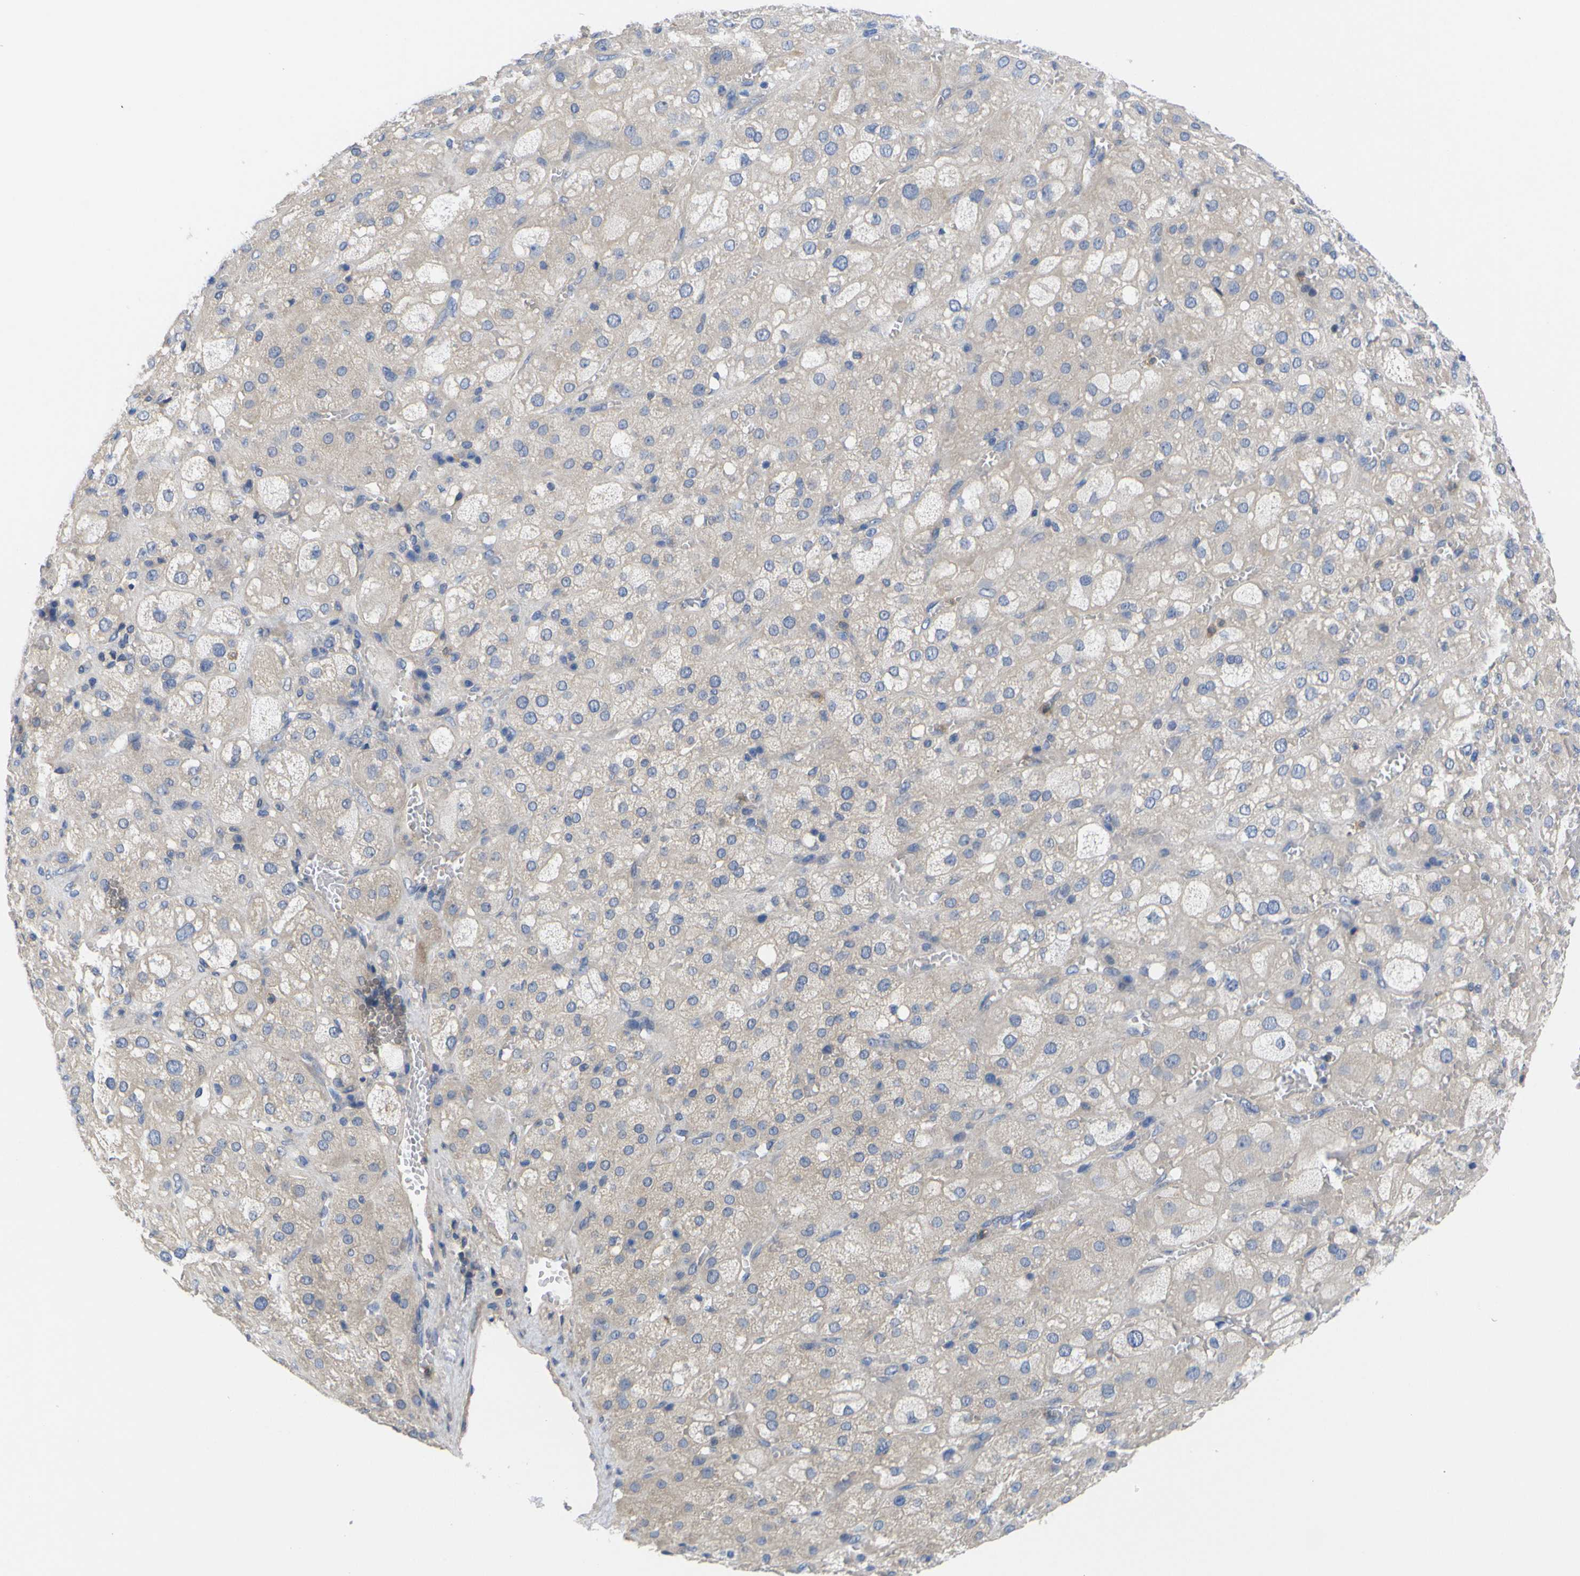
{"staining": {"intensity": "weak", "quantity": "25%-75%", "location": "cytoplasmic/membranous"}, "tissue": "adrenal gland", "cell_type": "Glandular cells", "image_type": "normal", "snomed": [{"axis": "morphology", "description": "Normal tissue, NOS"}, {"axis": "topography", "description": "Adrenal gland"}], "caption": "Benign adrenal gland shows weak cytoplasmic/membranous expression in approximately 25%-75% of glandular cells.", "gene": "USH1C", "patient": {"sex": "female", "age": 47}}